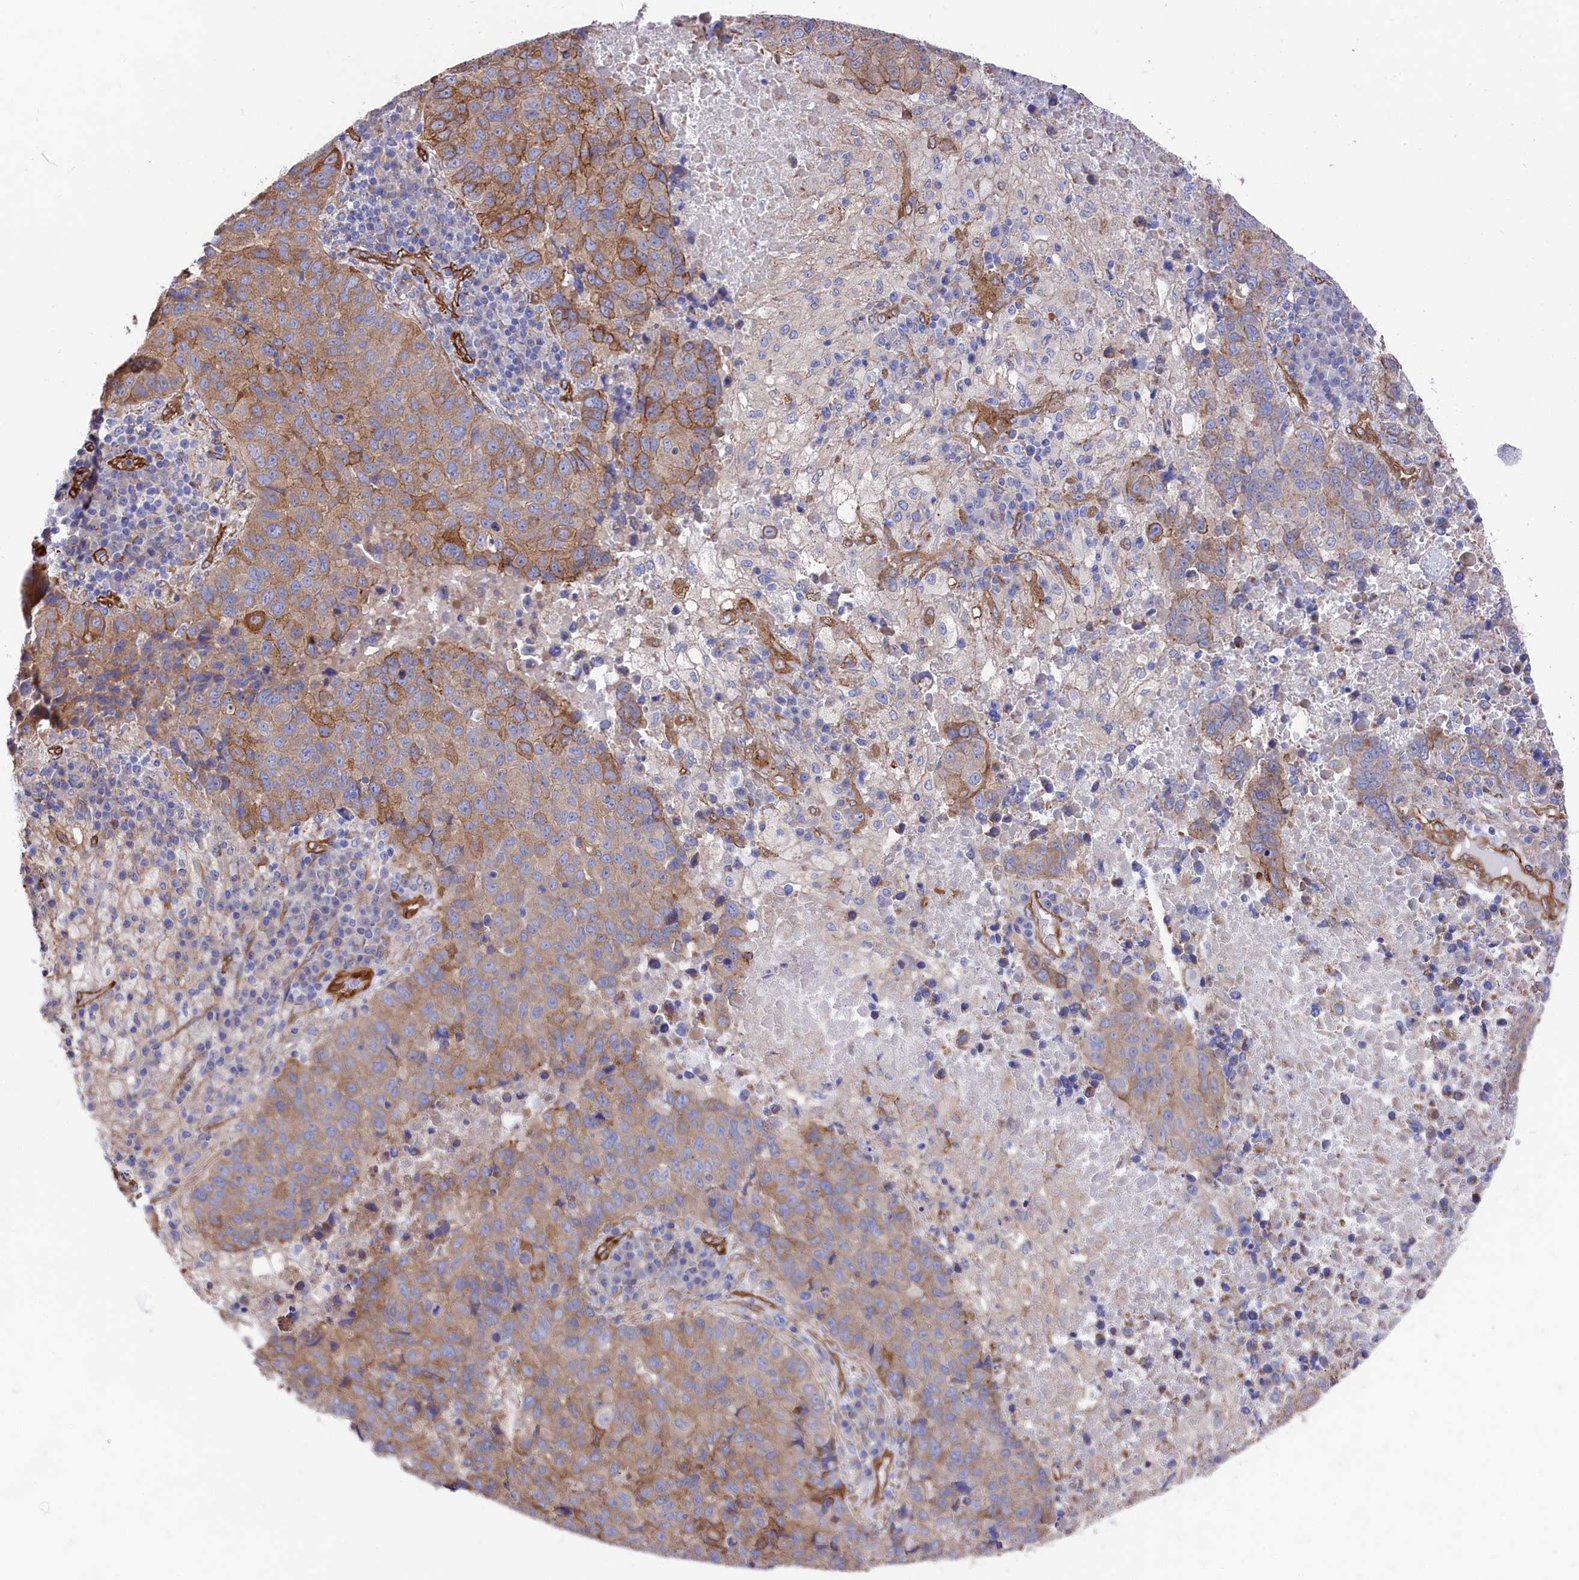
{"staining": {"intensity": "moderate", "quantity": "25%-75%", "location": "cytoplasmic/membranous"}, "tissue": "lung cancer", "cell_type": "Tumor cells", "image_type": "cancer", "snomed": [{"axis": "morphology", "description": "Squamous cell carcinoma, NOS"}, {"axis": "topography", "description": "Lung"}], "caption": "Immunohistochemical staining of human lung cancer demonstrates medium levels of moderate cytoplasmic/membranous staining in about 25%-75% of tumor cells. (Stains: DAB (3,3'-diaminobenzidine) in brown, nuclei in blue, Microscopy: brightfield microscopy at high magnification).", "gene": "TNKS1BP1", "patient": {"sex": "male", "age": 73}}